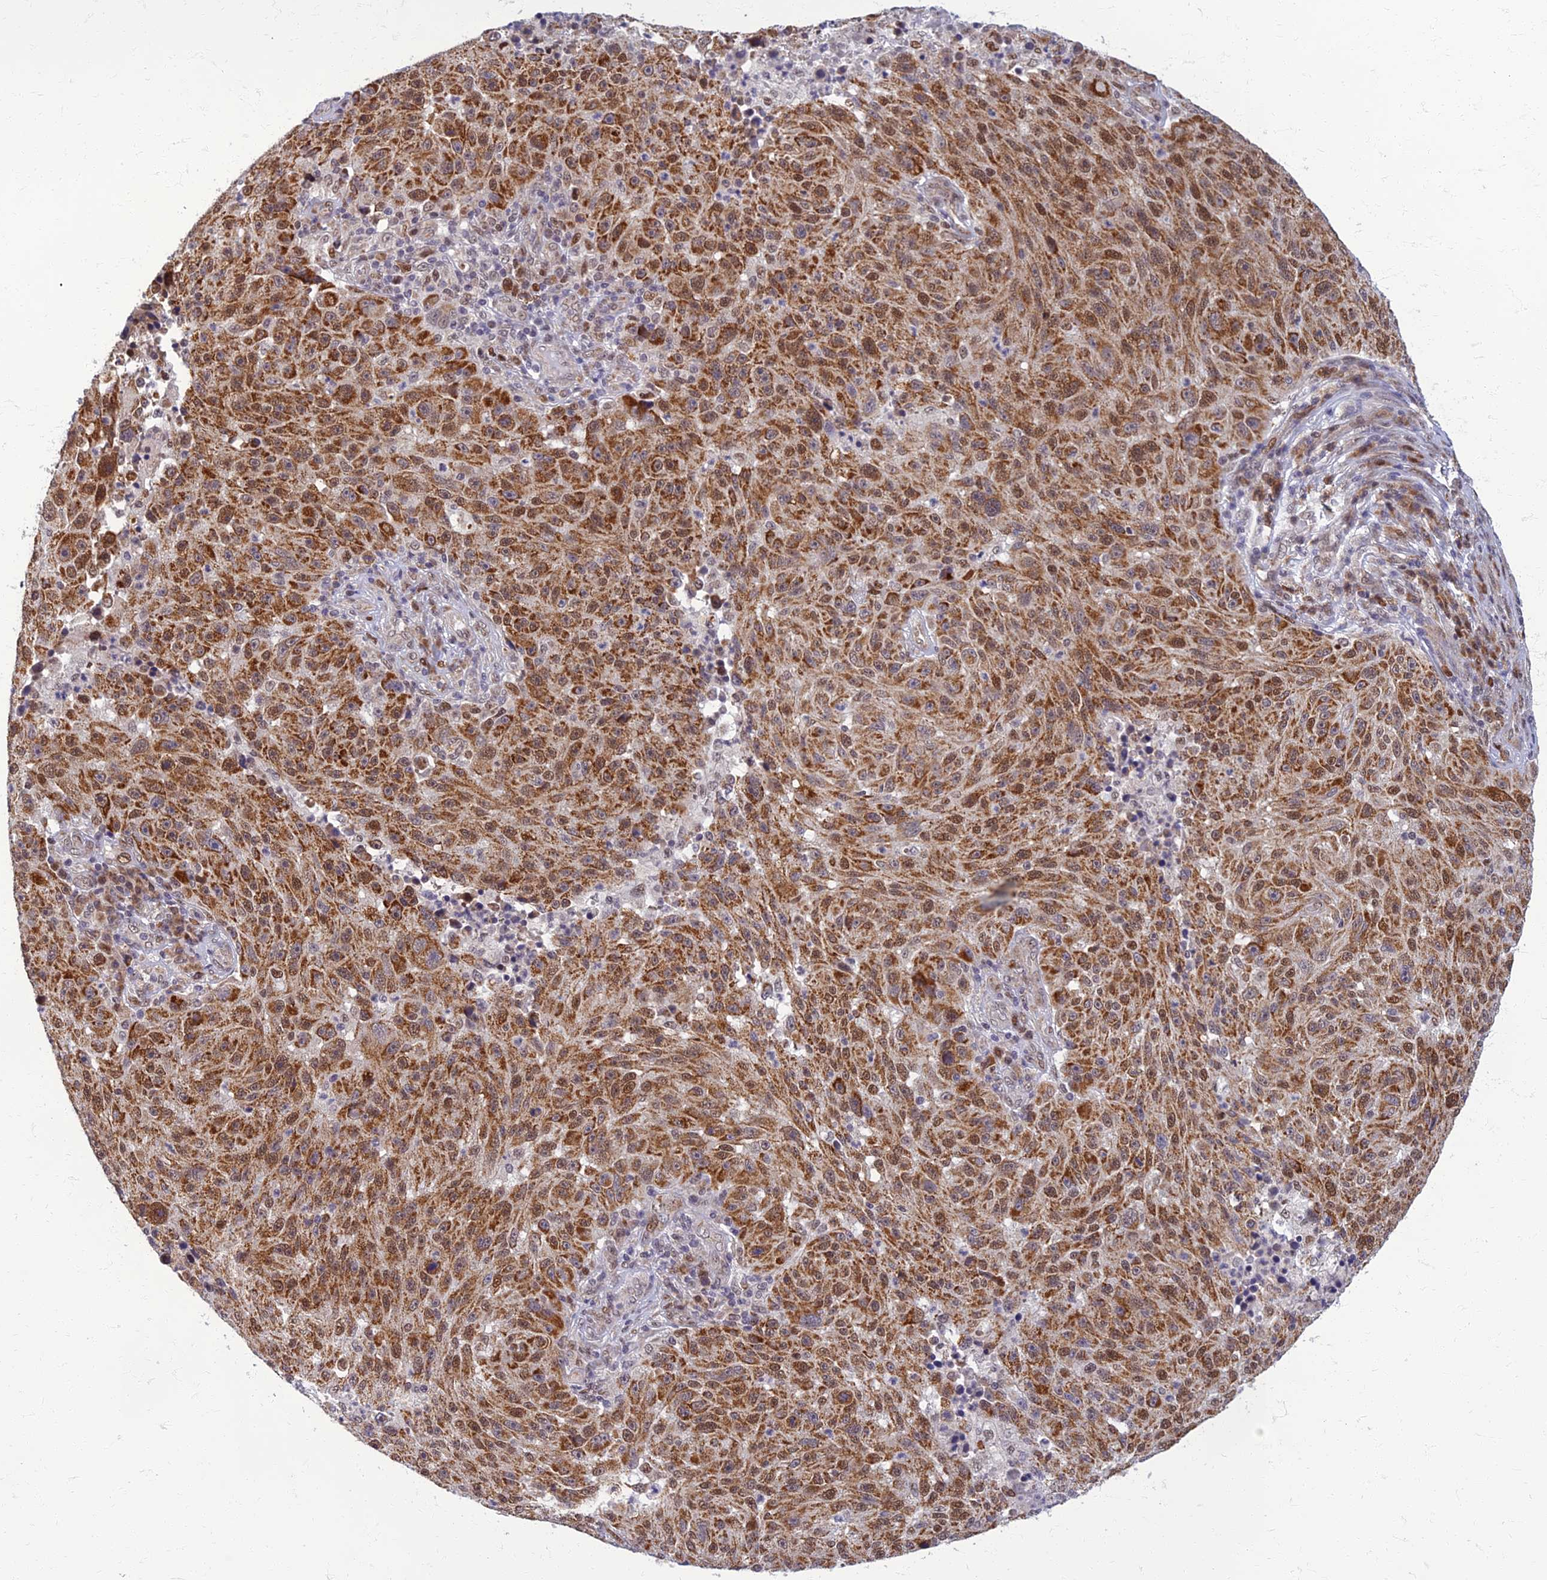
{"staining": {"intensity": "moderate", "quantity": ">75%", "location": "cytoplasmic/membranous,nuclear"}, "tissue": "melanoma", "cell_type": "Tumor cells", "image_type": "cancer", "snomed": [{"axis": "morphology", "description": "Malignant melanoma, NOS"}, {"axis": "topography", "description": "Skin"}], "caption": "Protein analysis of malignant melanoma tissue reveals moderate cytoplasmic/membranous and nuclear positivity in about >75% of tumor cells.", "gene": "EARS2", "patient": {"sex": "male", "age": 53}}